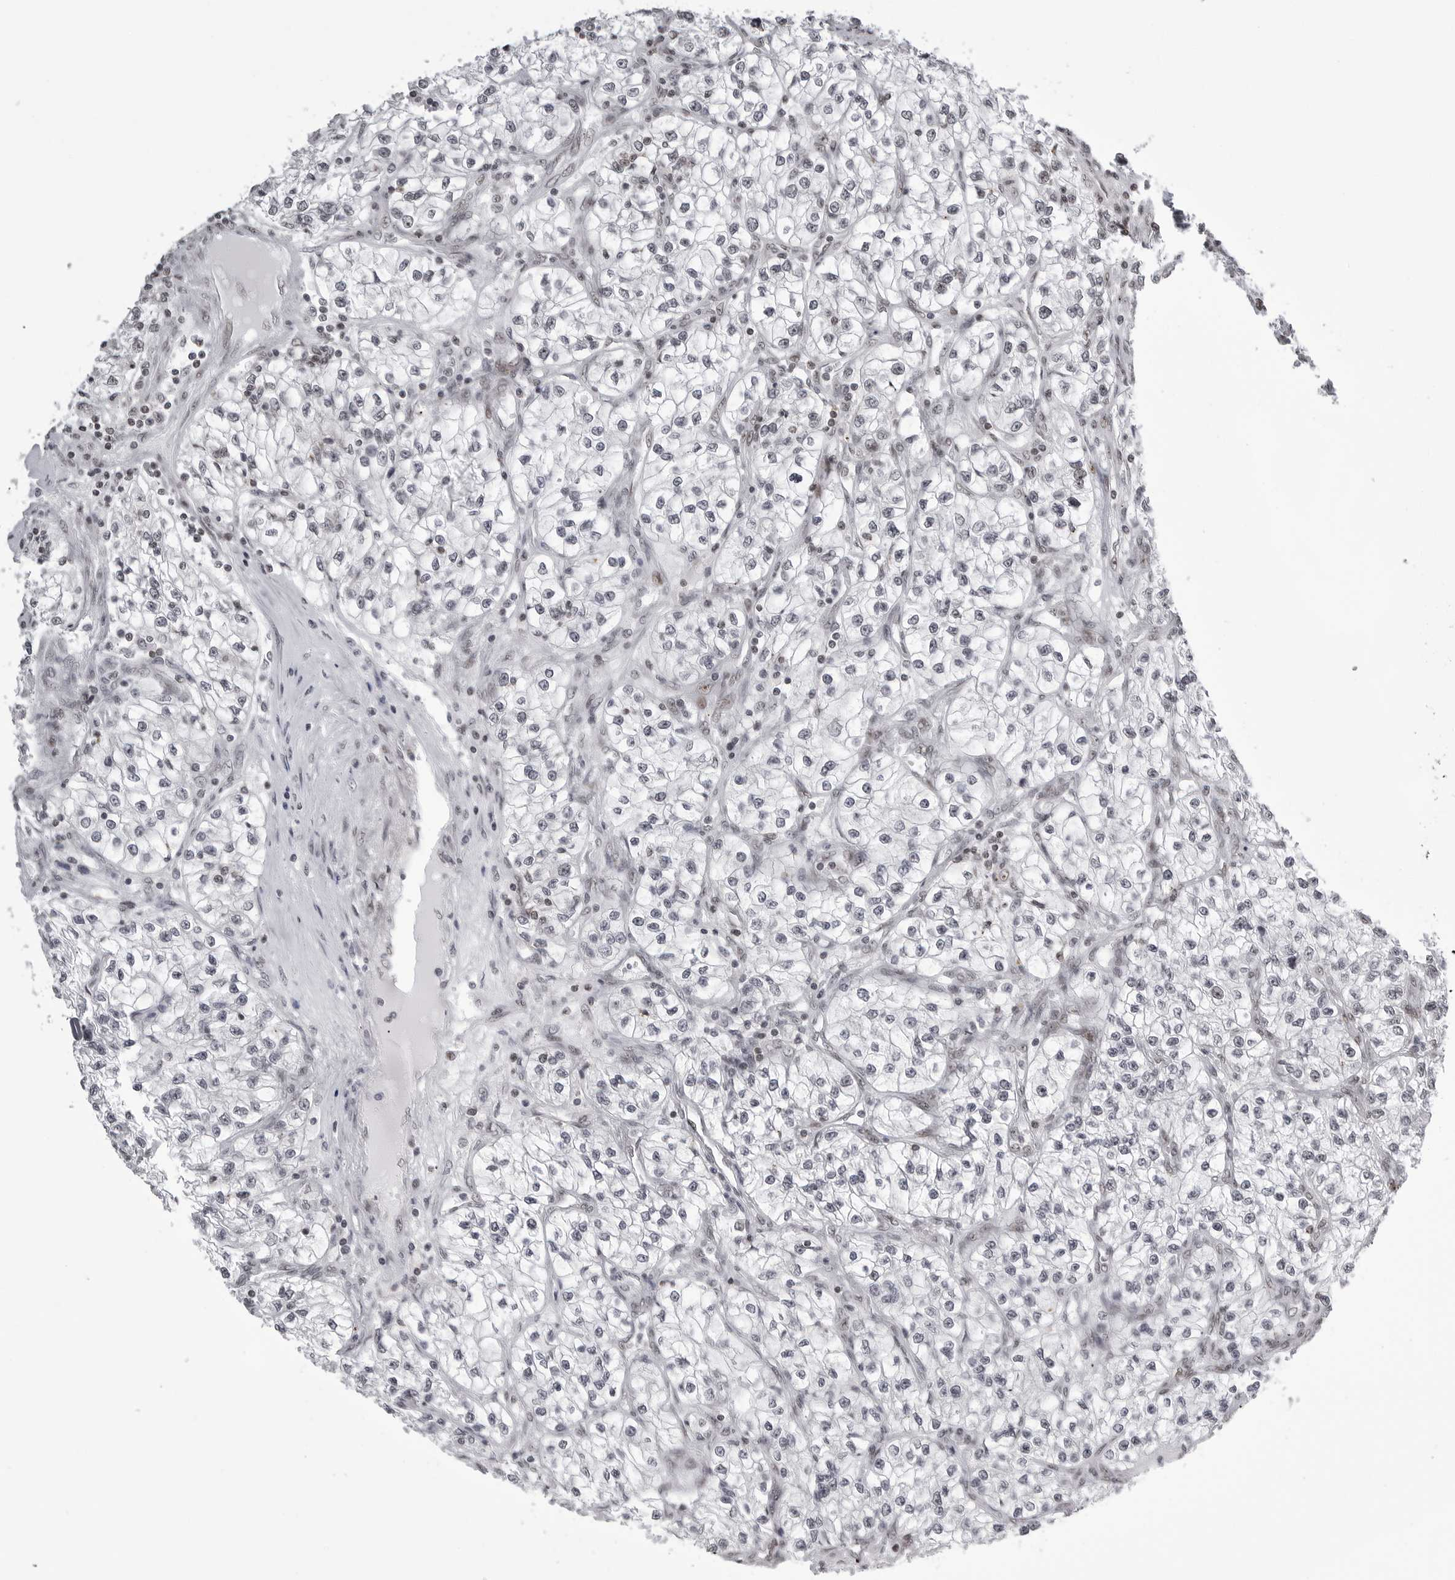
{"staining": {"intensity": "negative", "quantity": "none", "location": "none"}, "tissue": "renal cancer", "cell_type": "Tumor cells", "image_type": "cancer", "snomed": [{"axis": "morphology", "description": "Adenocarcinoma, NOS"}, {"axis": "topography", "description": "Kidney"}], "caption": "High power microscopy image of an IHC photomicrograph of adenocarcinoma (renal), revealing no significant staining in tumor cells.", "gene": "WRAP53", "patient": {"sex": "female", "age": 57}}